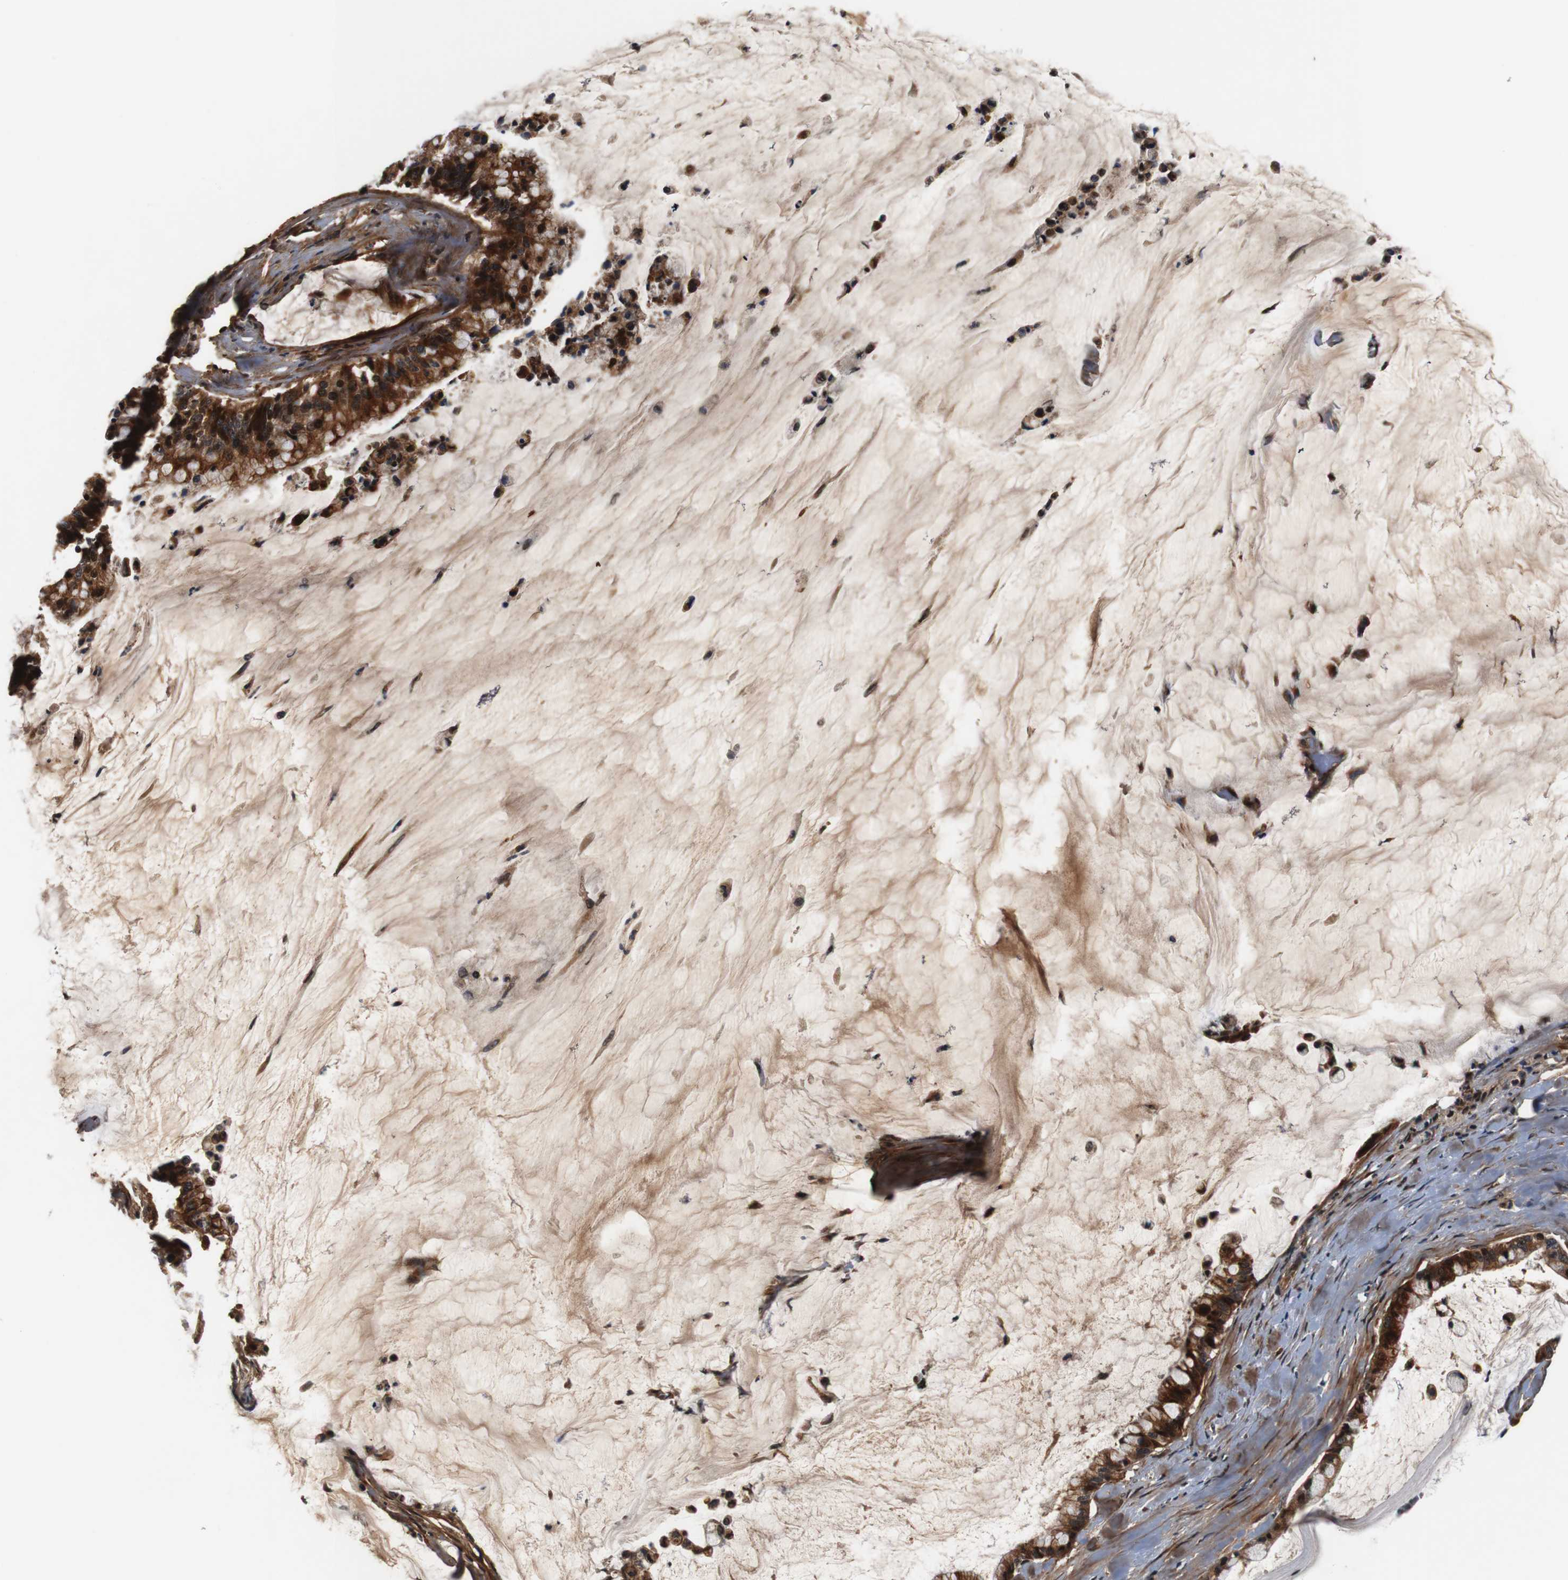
{"staining": {"intensity": "strong", "quantity": ">75%", "location": "cytoplasmic/membranous,nuclear"}, "tissue": "pancreatic cancer", "cell_type": "Tumor cells", "image_type": "cancer", "snomed": [{"axis": "morphology", "description": "Adenocarcinoma, NOS"}, {"axis": "topography", "description": "Pancreas"}], "caption": "A micrograph of human pancreatic cancer stained for a protein shows strong cytoplasmic/membranous and nuclear brown staining in tumor cells. (IHC, brightfield microscopy, high magnification).", "gene": "LRP4", "patient": {"sex": "male", "age": 41}}